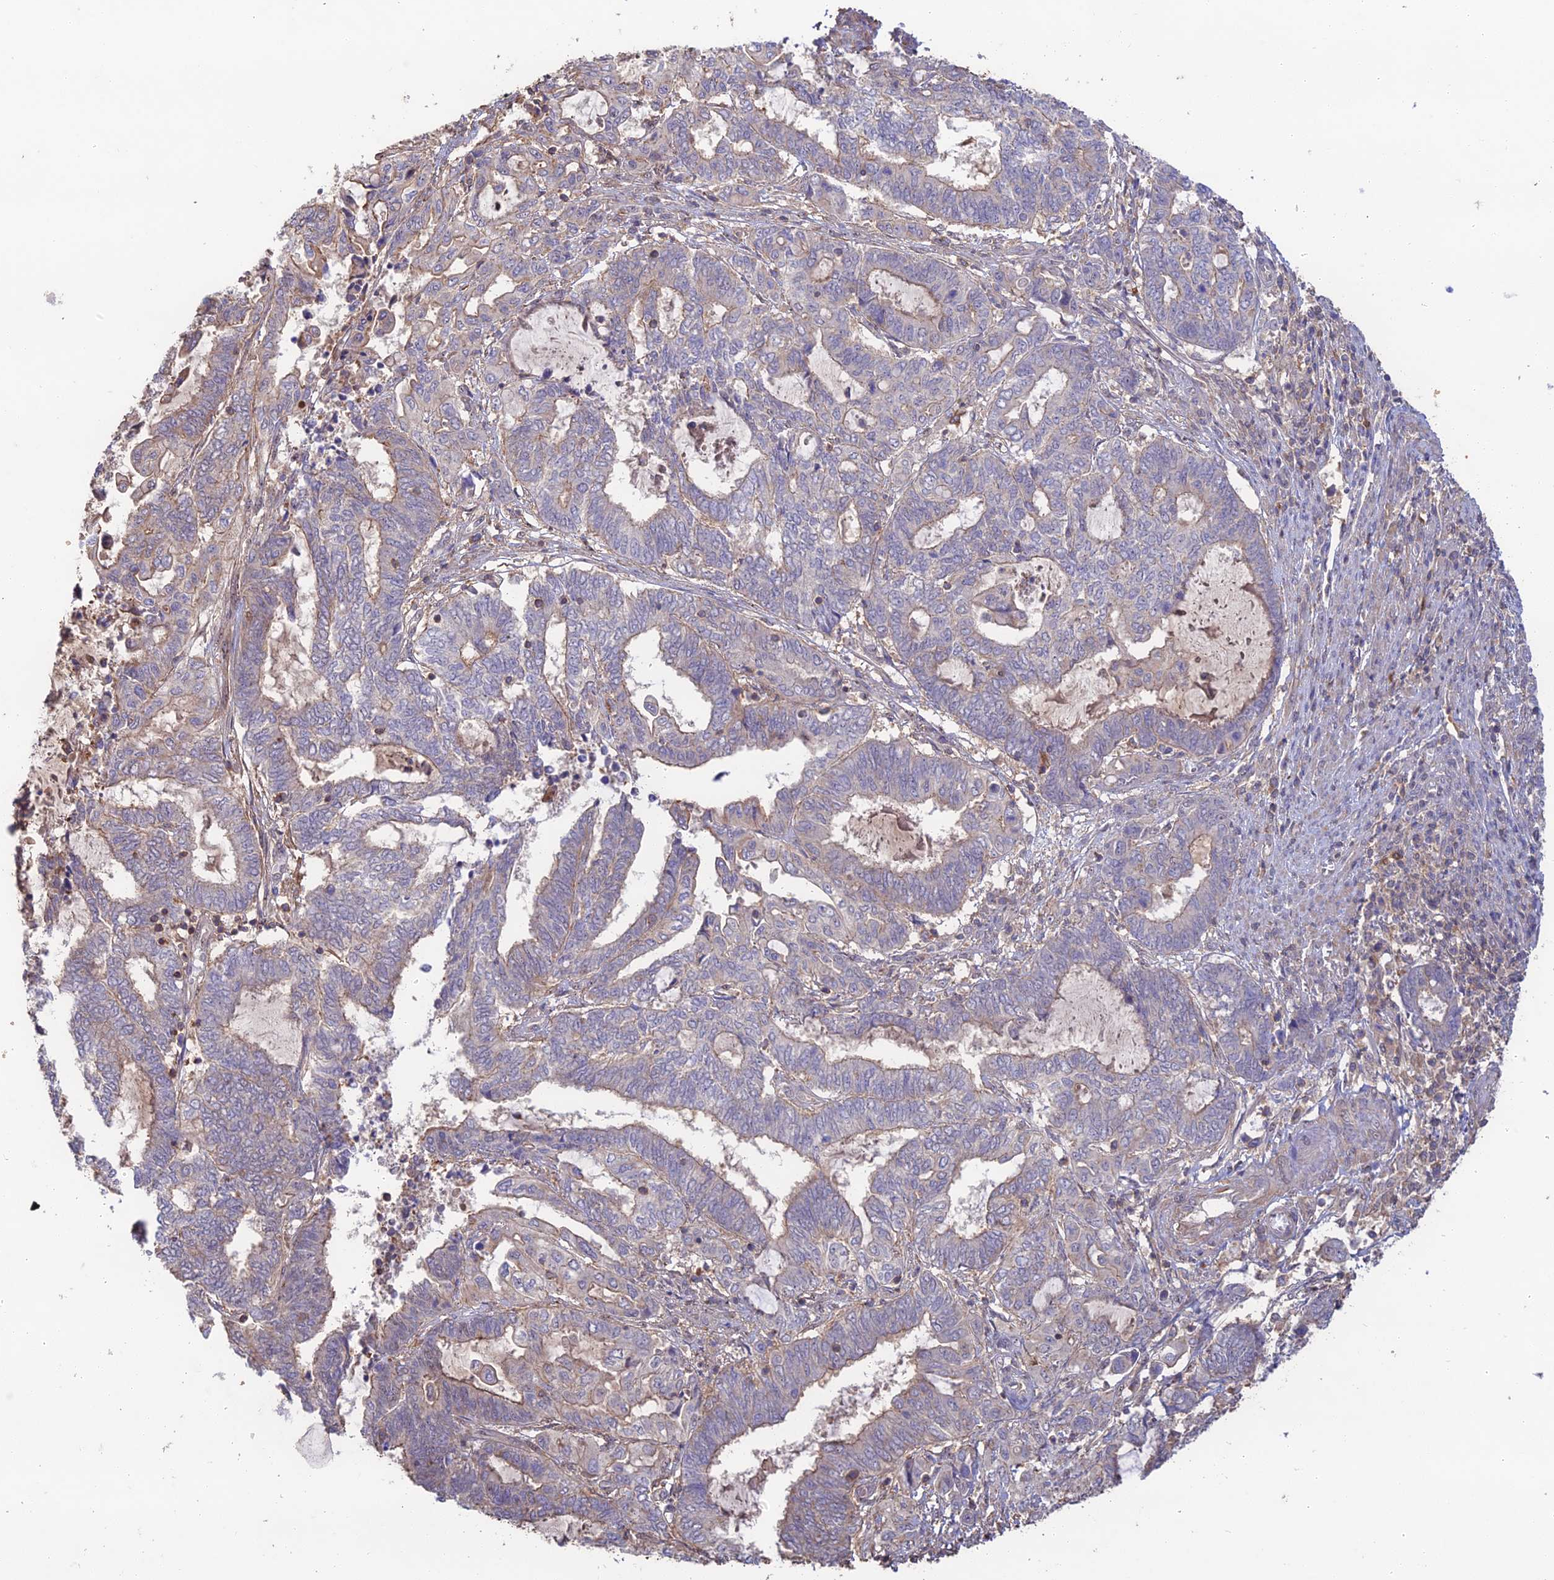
{"staining": {"intensity": "weak", "quantity": "<25%", "location": "cytoplasmic/membranous"}, "tissue": "endometrial cancer", "cell_type": "Tumor cells", "image_type": "cancer", "snomed": [{"axis": "morphology", "description": "Adenocarcinoma, NOS"}, {"axis": "topography", "description": "Uterus"}, {"axis": "topography", "description": "Endometrium"}], "caption": "Endometrial adenocarcinoma was stained to show a protein in brown. There is no significant staining in tumor cells. (DAB immunohistochemistry (IHC) visualized using brightfield microscopy, high magnification).", "gene": "CLCF1", "patient": {"sex": "female", "age": 70}}